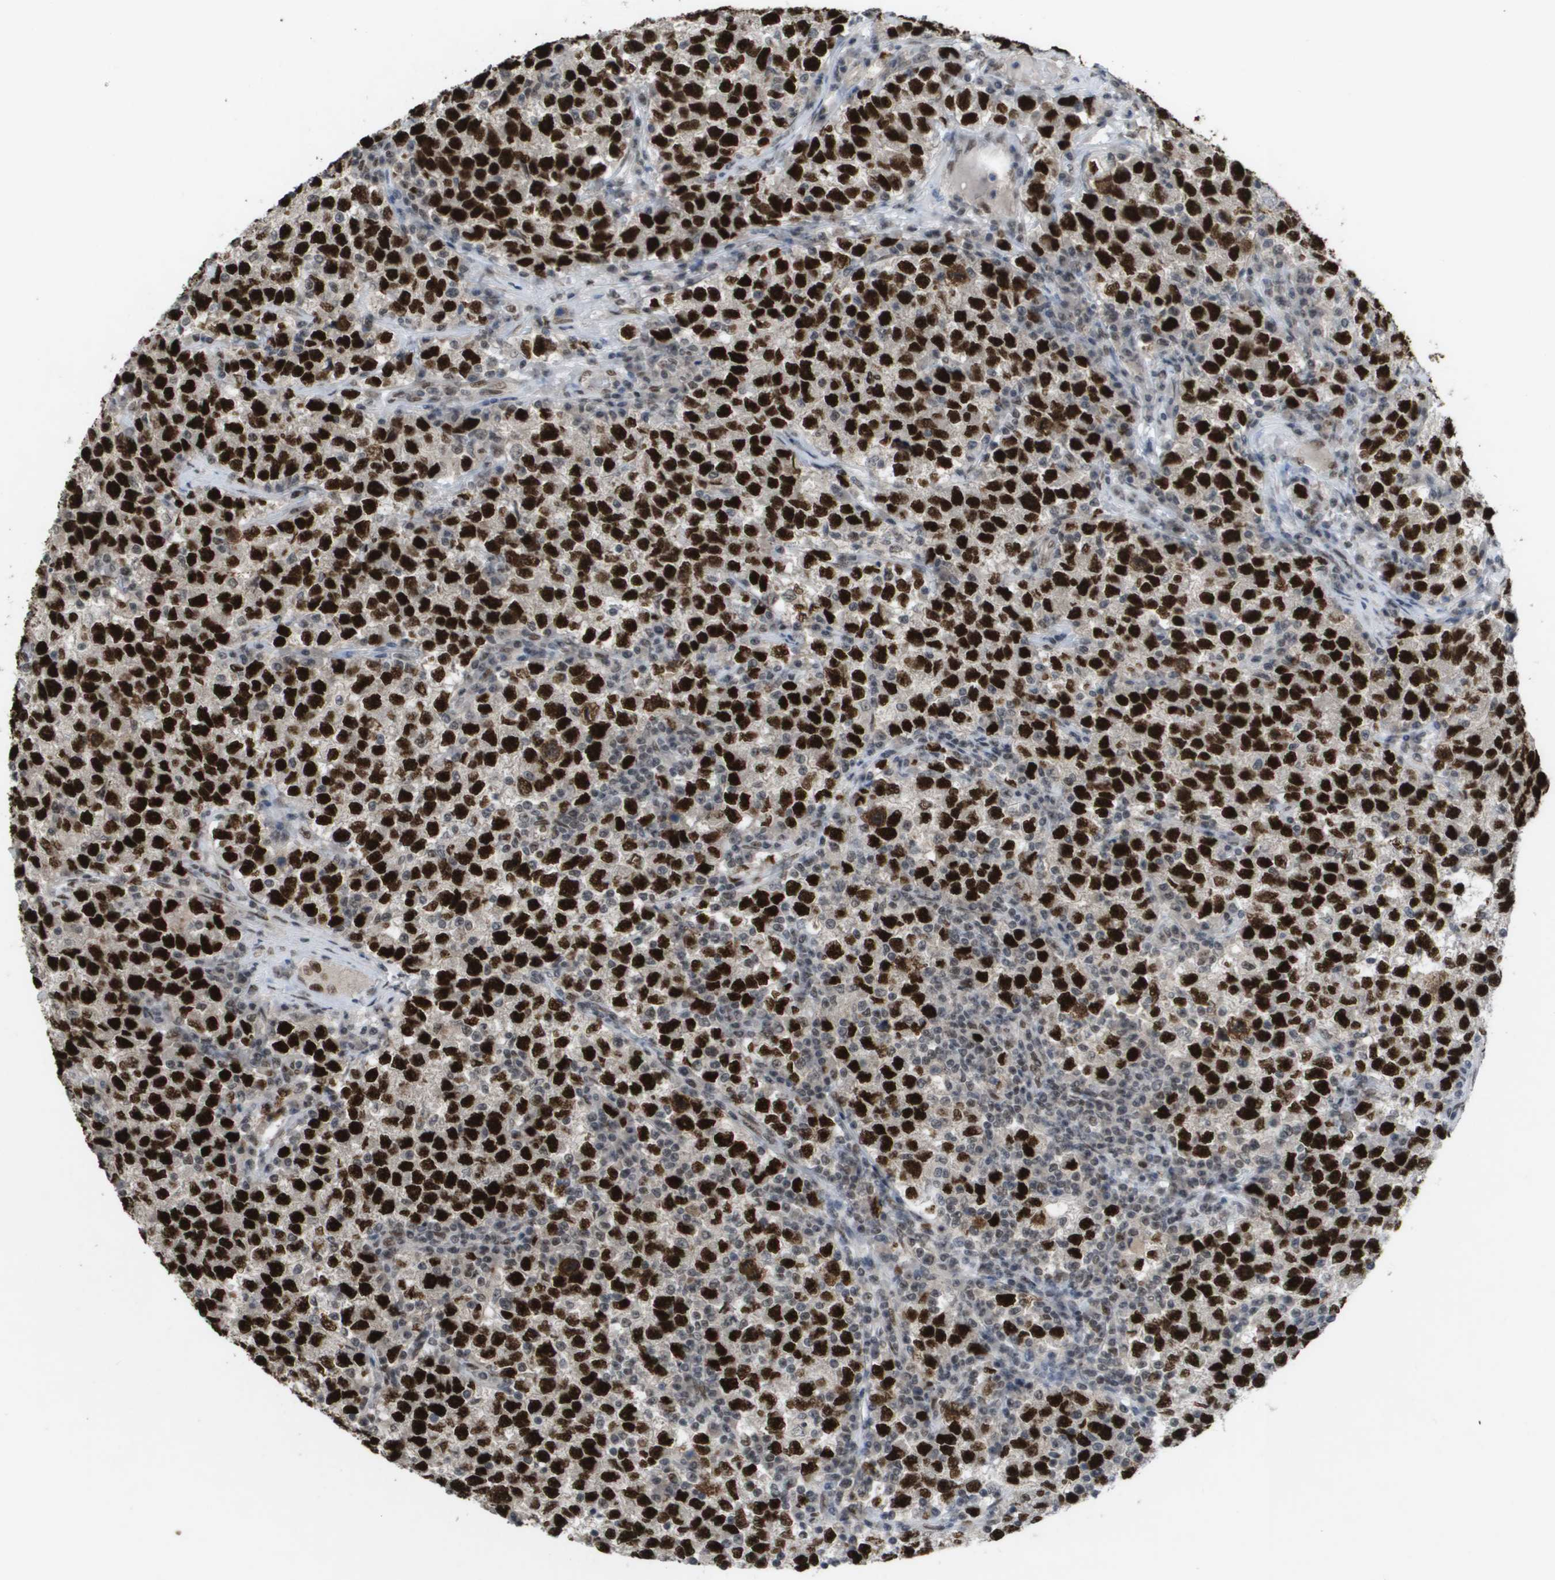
{"staining": {"intensity": "strong", "quantity": ">75%", "location": "nuclear"}, "tissue": "testis cancer", "cell_type": "Tumor cells", "image_type": "cancer", "snomed": [{"axis": "morphology", "description": "Seminoma, NOS"}, {"axis": "topography", "description": "Testis"}], "caption": "Immunohistochemistry (IHC) image of neoplastic tissue: testis seminoma stained using immunohistochemistry displays high levels of strong protein expression localized specifically in the nuclear of tumor cells, appearing as a nuclear brown color.", "gene": "CDT1", "patient": {"sex": "male", "age": 22}}